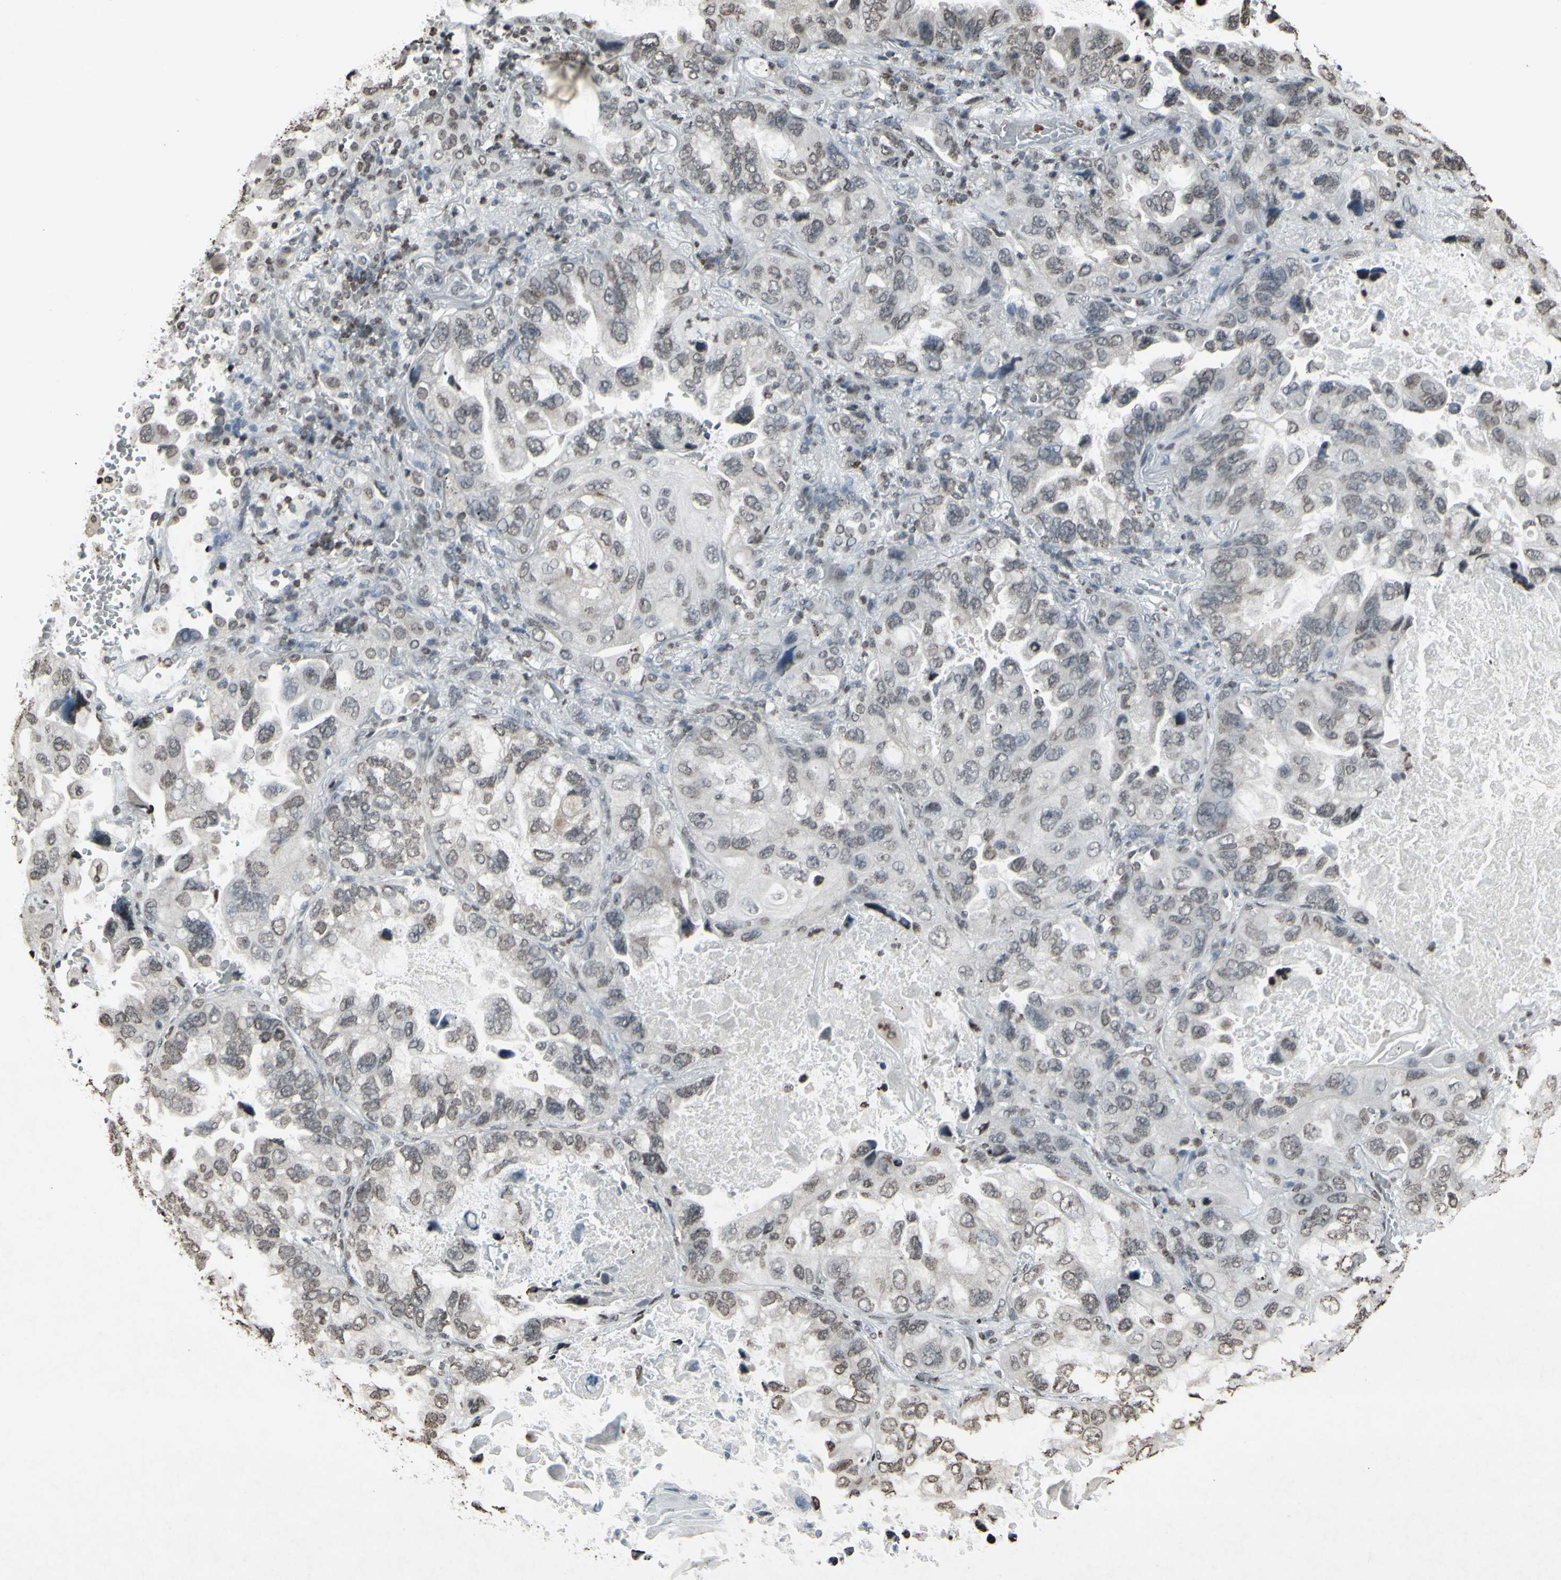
{"staining": {"intensity": "weak", "quantity": "25%-75%", "location": "nuclear"}, "tissue": "lung cancer", "cell_type": "Tumor cells", "image_type": "cancer", "snomed": [{"axis": "morphology", "description": "Squamous cell carcinoma, NOS"}, {"axis": "topography", "description": "Lung"}], "caption": "The micrograph reveals immunohistochemical staining of lung squamous cell carcinoma. There is weak nuclear positivity is appreciated in about 25%-75% of tumor cells. (DAB = brown stain, brightfield microscopy at high magnification).", "gene": "CD79B", "patient": {"sex": "female", "age": 73}}